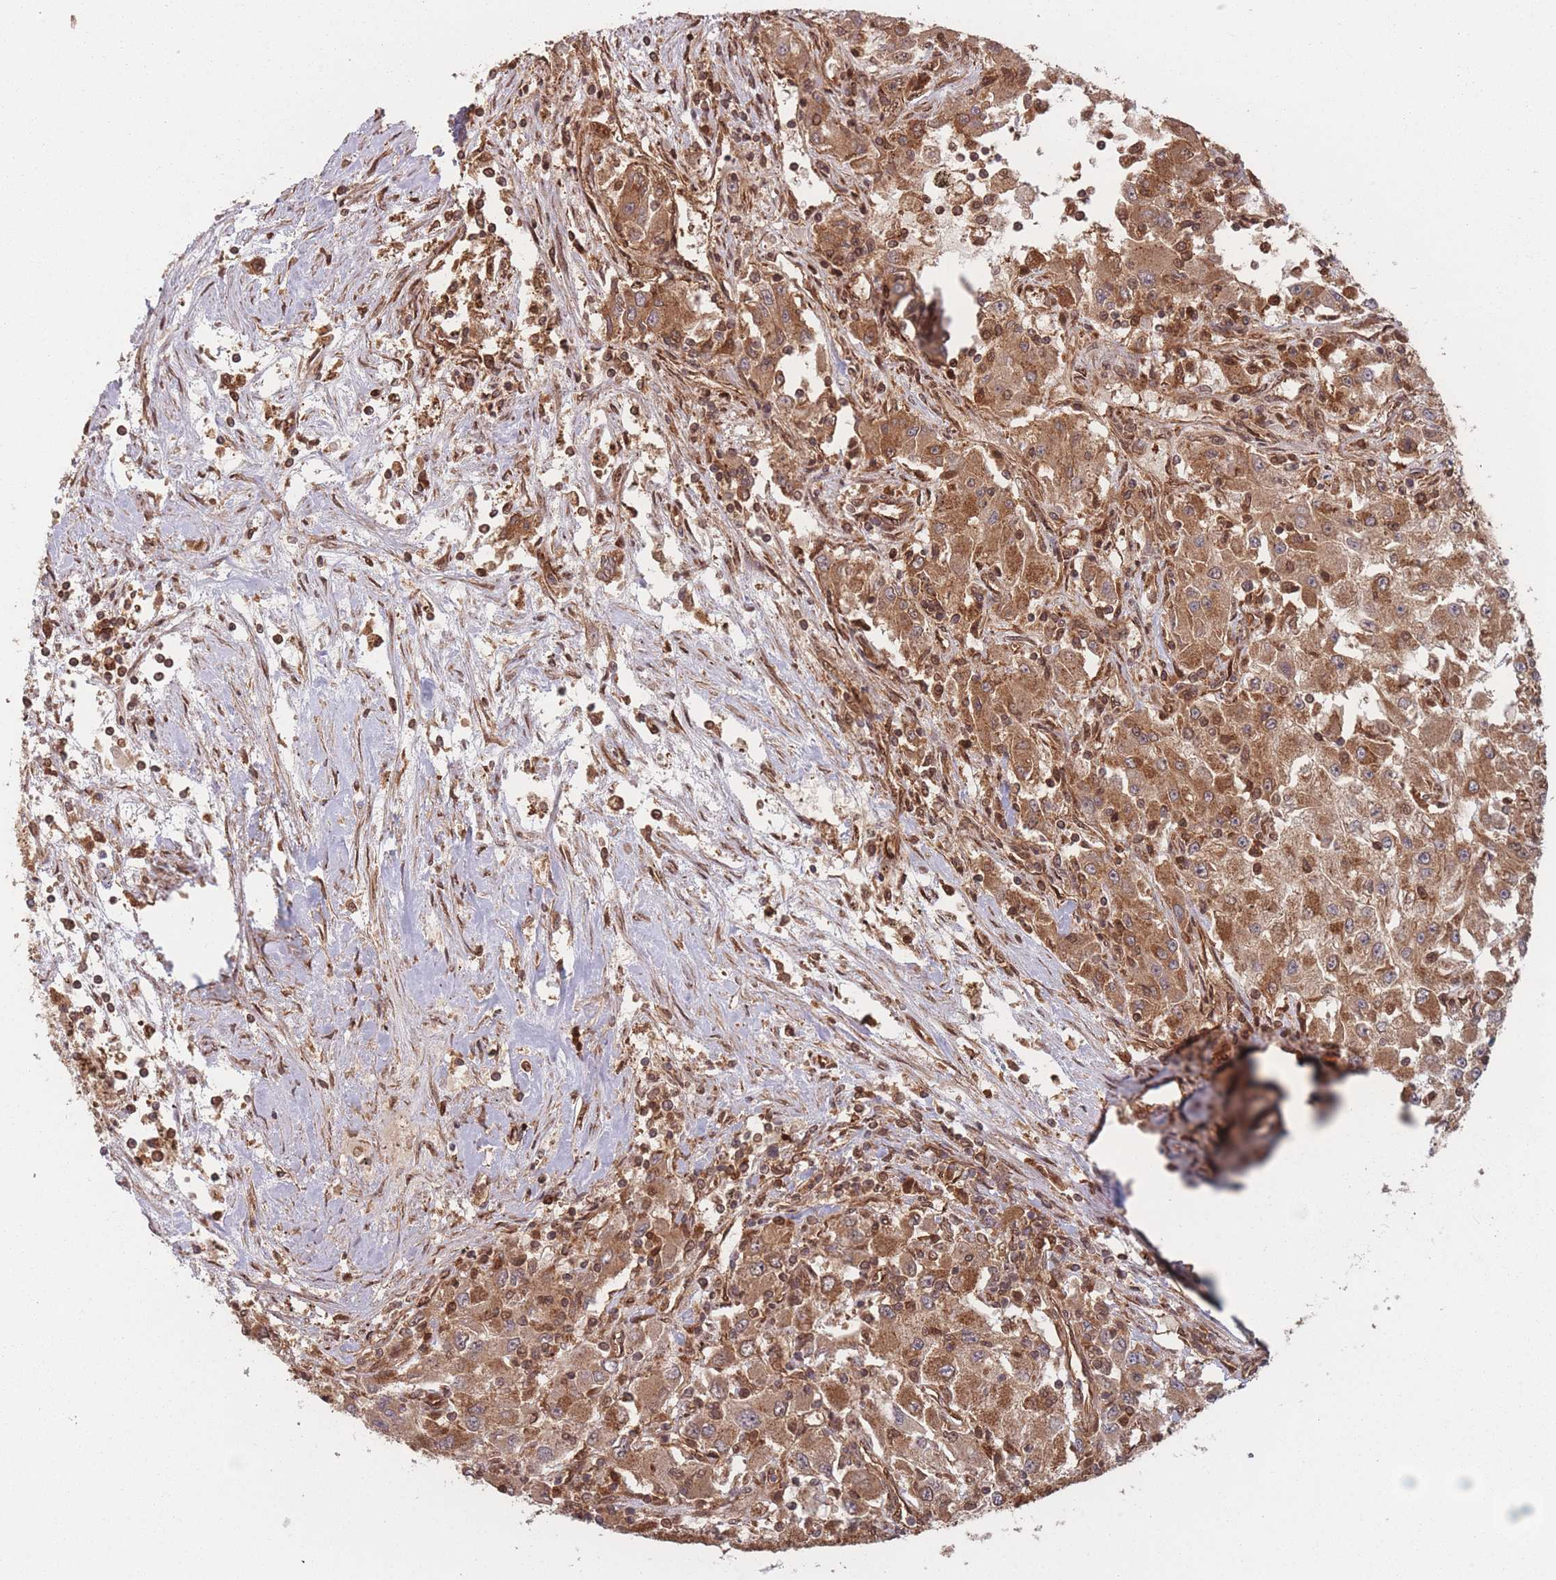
{"staining": {"intensity": "moderate", "quantity": ">75%", "location": "cytoplasmic/membranous"}, "tissue": "renal cancer", "cell_type": "Tumor cells", "image_type": "cancer", "snomed": [{"axis": "morphology", "description": "Adenocarcinoma, NOS"}, {"axis": "topography", "description": "Kidney"}], "caption": "Adenocarcinoma (renal) stained for a protein (brown) demonstrates moderate cytoplasmic/membranous positive expression in approximately >75% of tumor cells.", "gene": "PODXL2", "patient": {"sex": "female", "age": 67}}